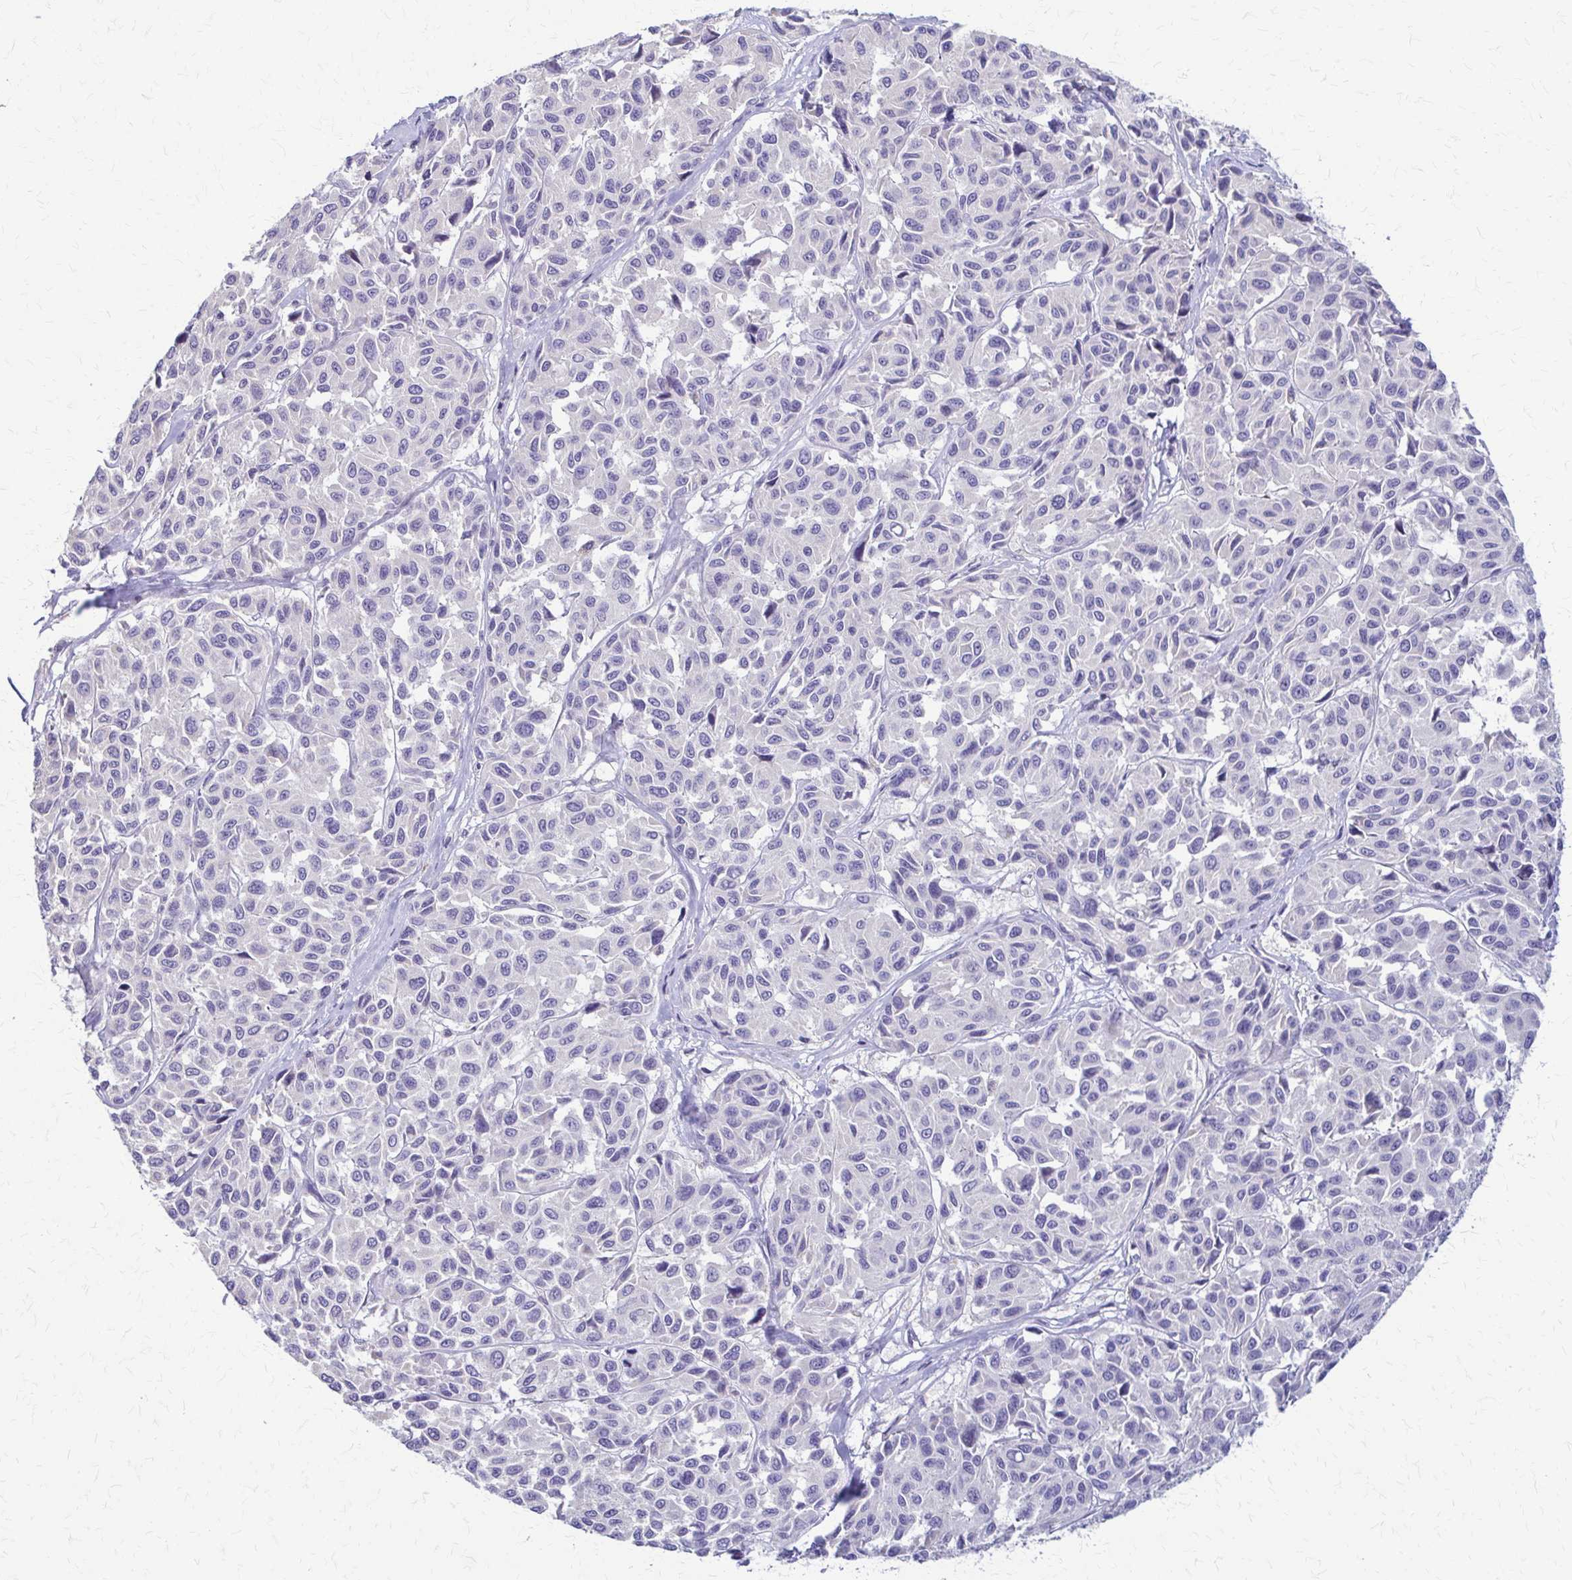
{"staining": {"intensity": "negative", "quantity": "none", "location": "none"}, "tissue": "melanoma", "cell_type": "Tumor cells", "image_type": "cancer", "snomed": [{"axis": "morphology", "description": "Malignant melanoma, NOS"}, {"axis": "topography", "description": "Skin"}], "caption": "Tumor cells show no significant protein expression in melanoma. The staining is performed using DAB (3,3'-diaminobenzidine) brown chromogen with nuclei counter-stained in using hematoxylin.", "gene": "SAMD13", "patient": {"sex": "female", "age": 66}}